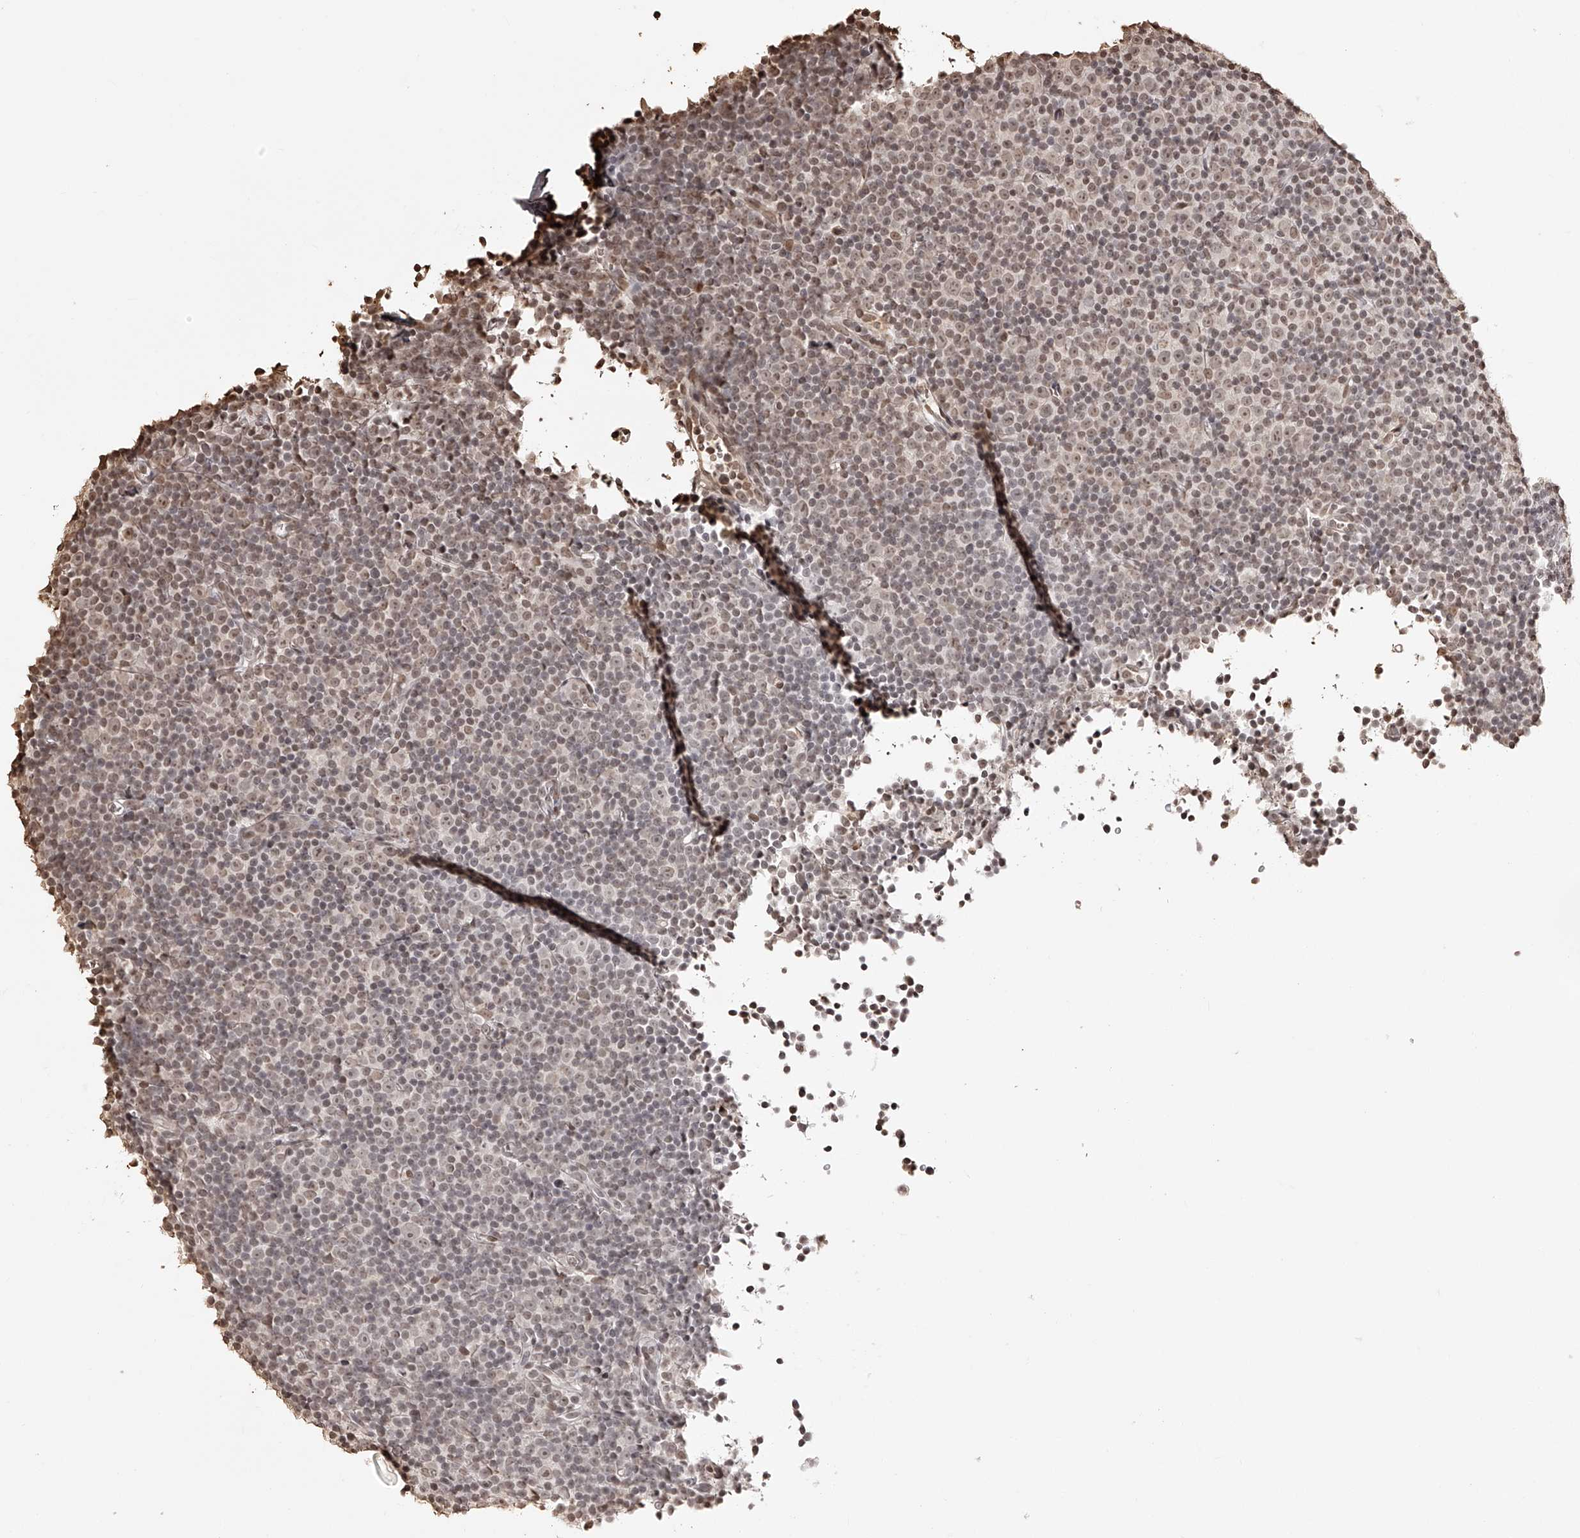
{"staining": {"intensity": "weak", "quantity": ">75%", "location": "nuclear"}, "tissue": "lymphoma", "cell_type": "Tumor cells", "image_type": "cancer", "snomed": [{"axis": "morphology", "description": "Malignant lymphoma, non-Hodgkin's type, Low grade"}, {"axis": "topography", "description": "Lymph node"}], "caption": "DAB (3,3'-diaminobenzidine) immunohistochemical staining of low-grade malignant lymphoma, non-Hodgkin's type reveals weak nuclear protein staining in about >75% of tumor cells.", "gene": "ZNF503", "patient": {"sex": "female", "age": 67}}